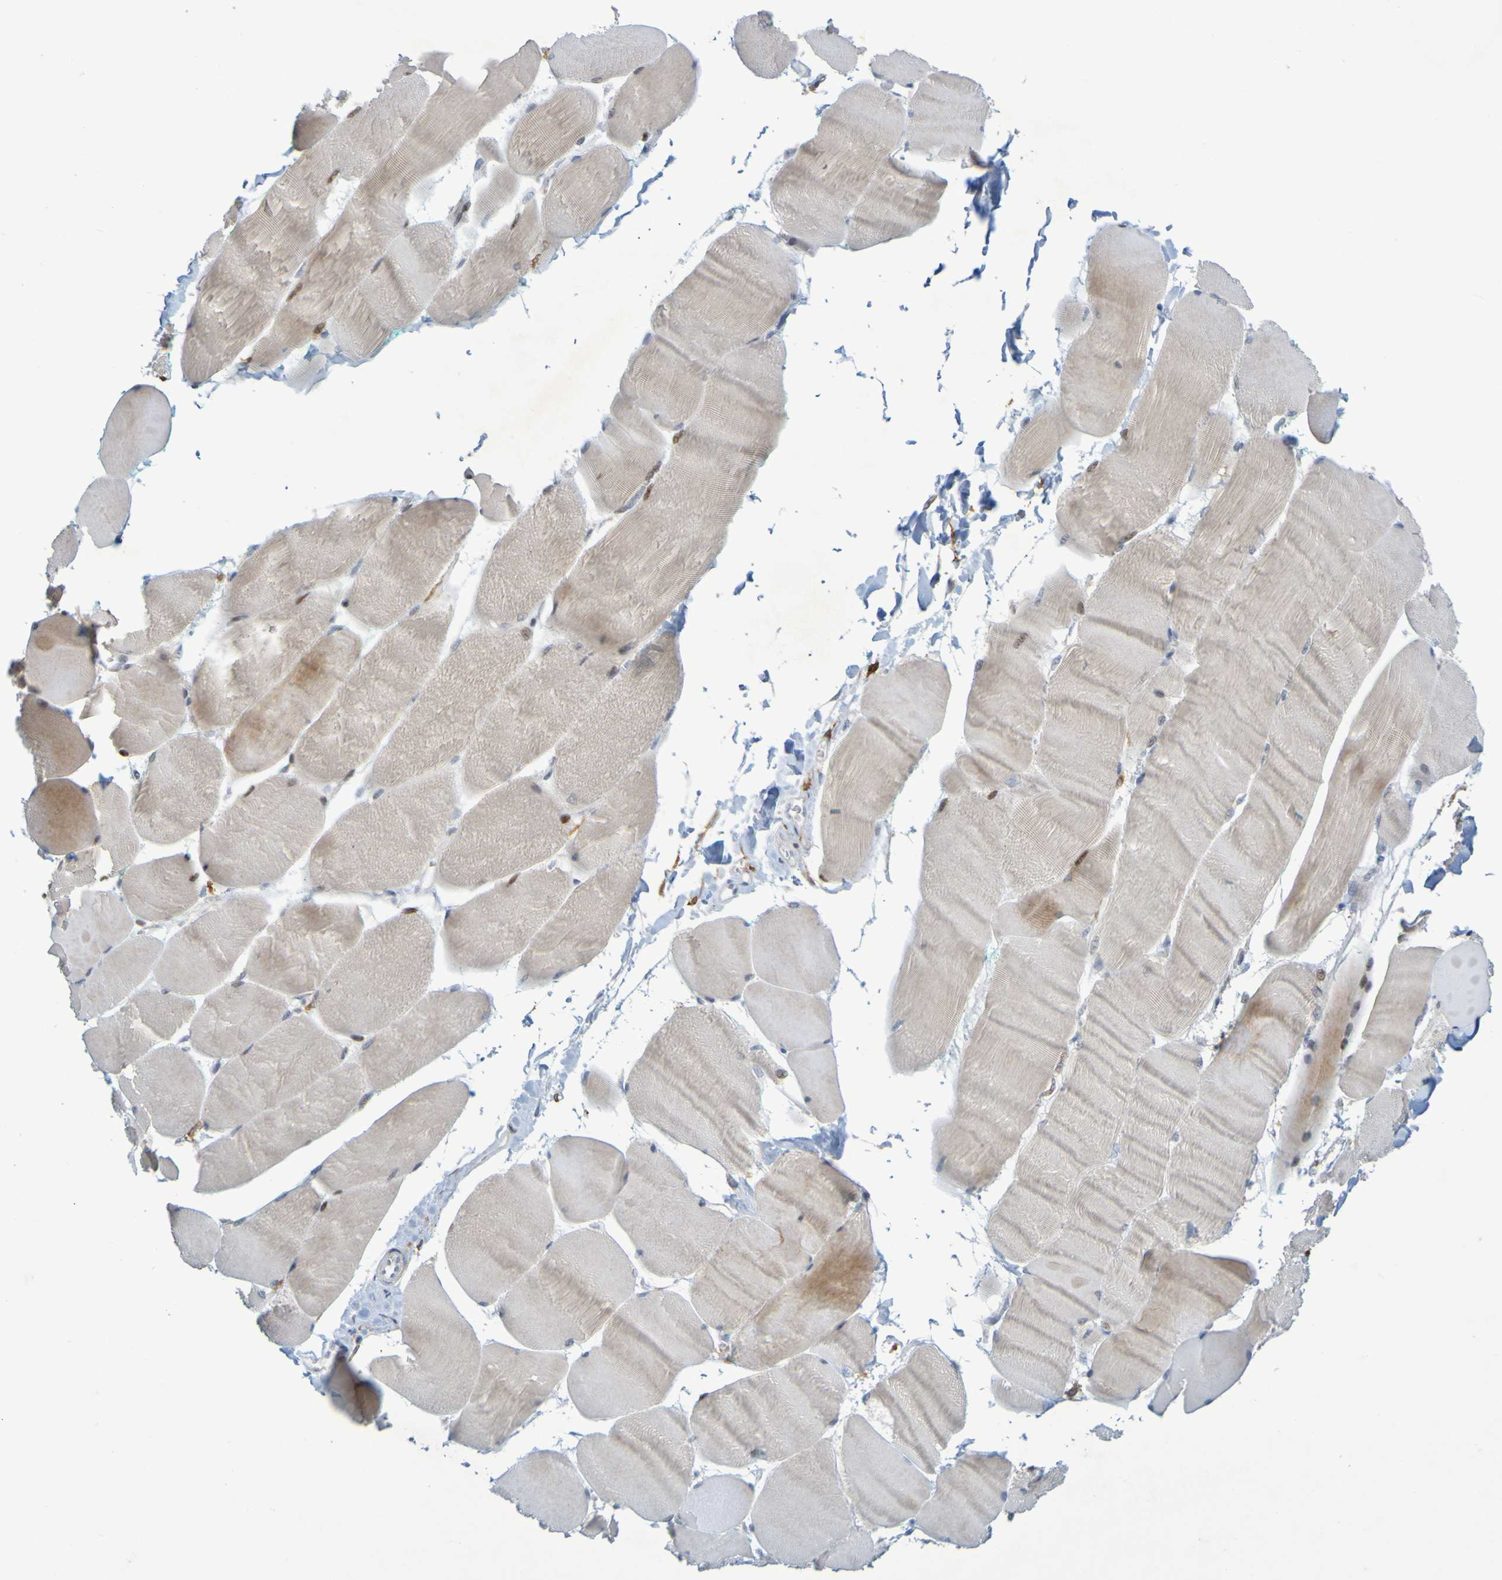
{"staining": {"intensity": "weak", "quantity": "<25%", "location": "cytoplasmic/membranous"}, "tissue": "skeletal muscle", "cell_type": "Myocytes", "image_type": "normal", "snomed": [{"axis": "morphology", "description": "Normal tissue, NOS"}, {"axis": "morphology", "description": "Squamous cell carcinoma, NOS"}, {"axis": "topography", "description": "Skeletal muscle"}], "caption": "DAB immunohistochemical staining of unremarkable skeletal muscle exhibits no significant positivity in myocytes. (Brightfield microscopy of DAB IHC at high magnification).", "gene": "LILRB5", "patient": {"sex": "male", "age": 51}}